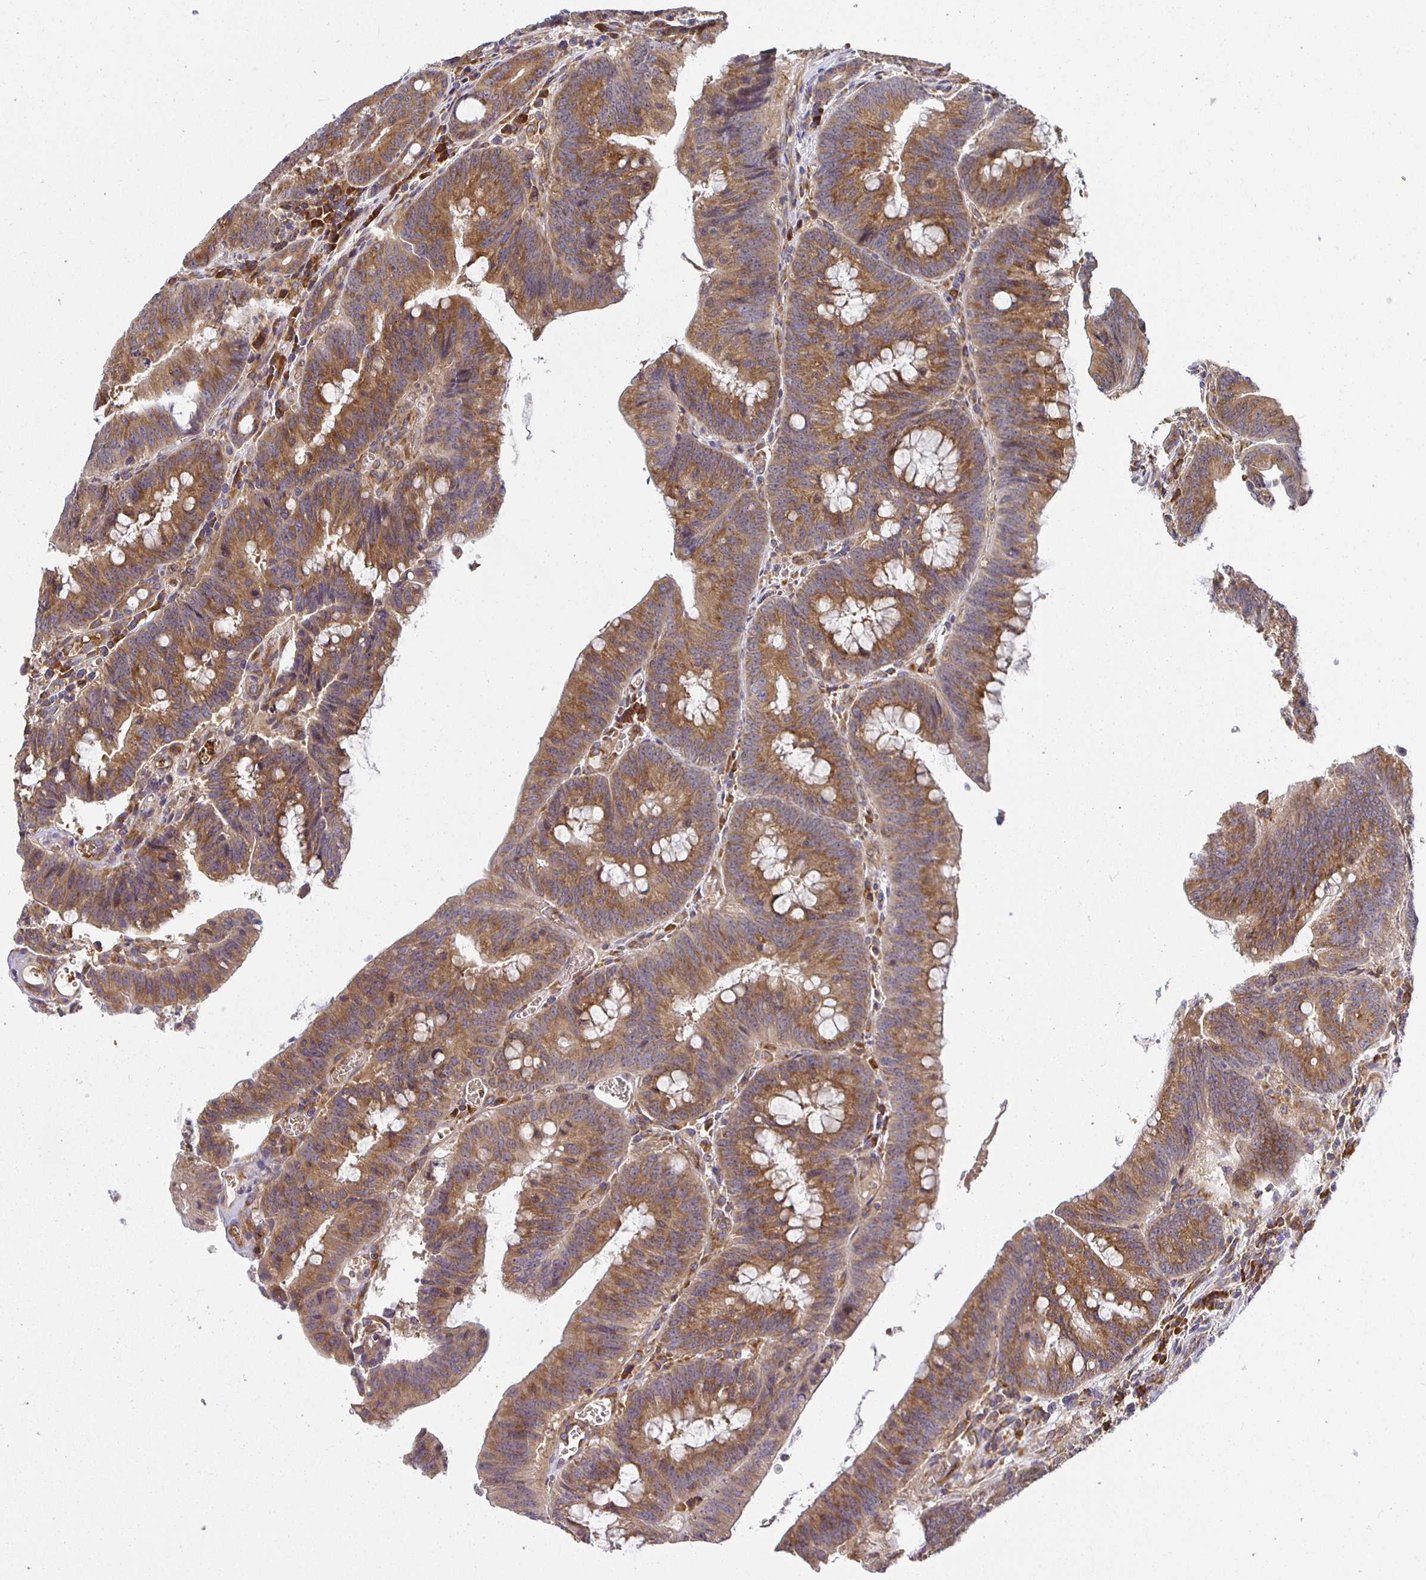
{"staining": {"intensity": "moderate", "quantity": ">75%", "location": "cytoplasmic/membranous"}, "tissue": "colorectal cancer", "cell_type": "Tumor cells", "image_type": "cancer", "snomed": [{"axis": "morphology", "description": "Adenocarcinoma, NOS"}, {"axis": "topography", "description": "Colon"}], "caption": "The histopathology image demonstrates immunohistochemical staining of colorectal cancer. There is moderate cytoplasmic/membranous staining is seen in about >75% of tumor cells.", "gene": "IRAK1", "patient": {"sex": "female", "age": 87}}